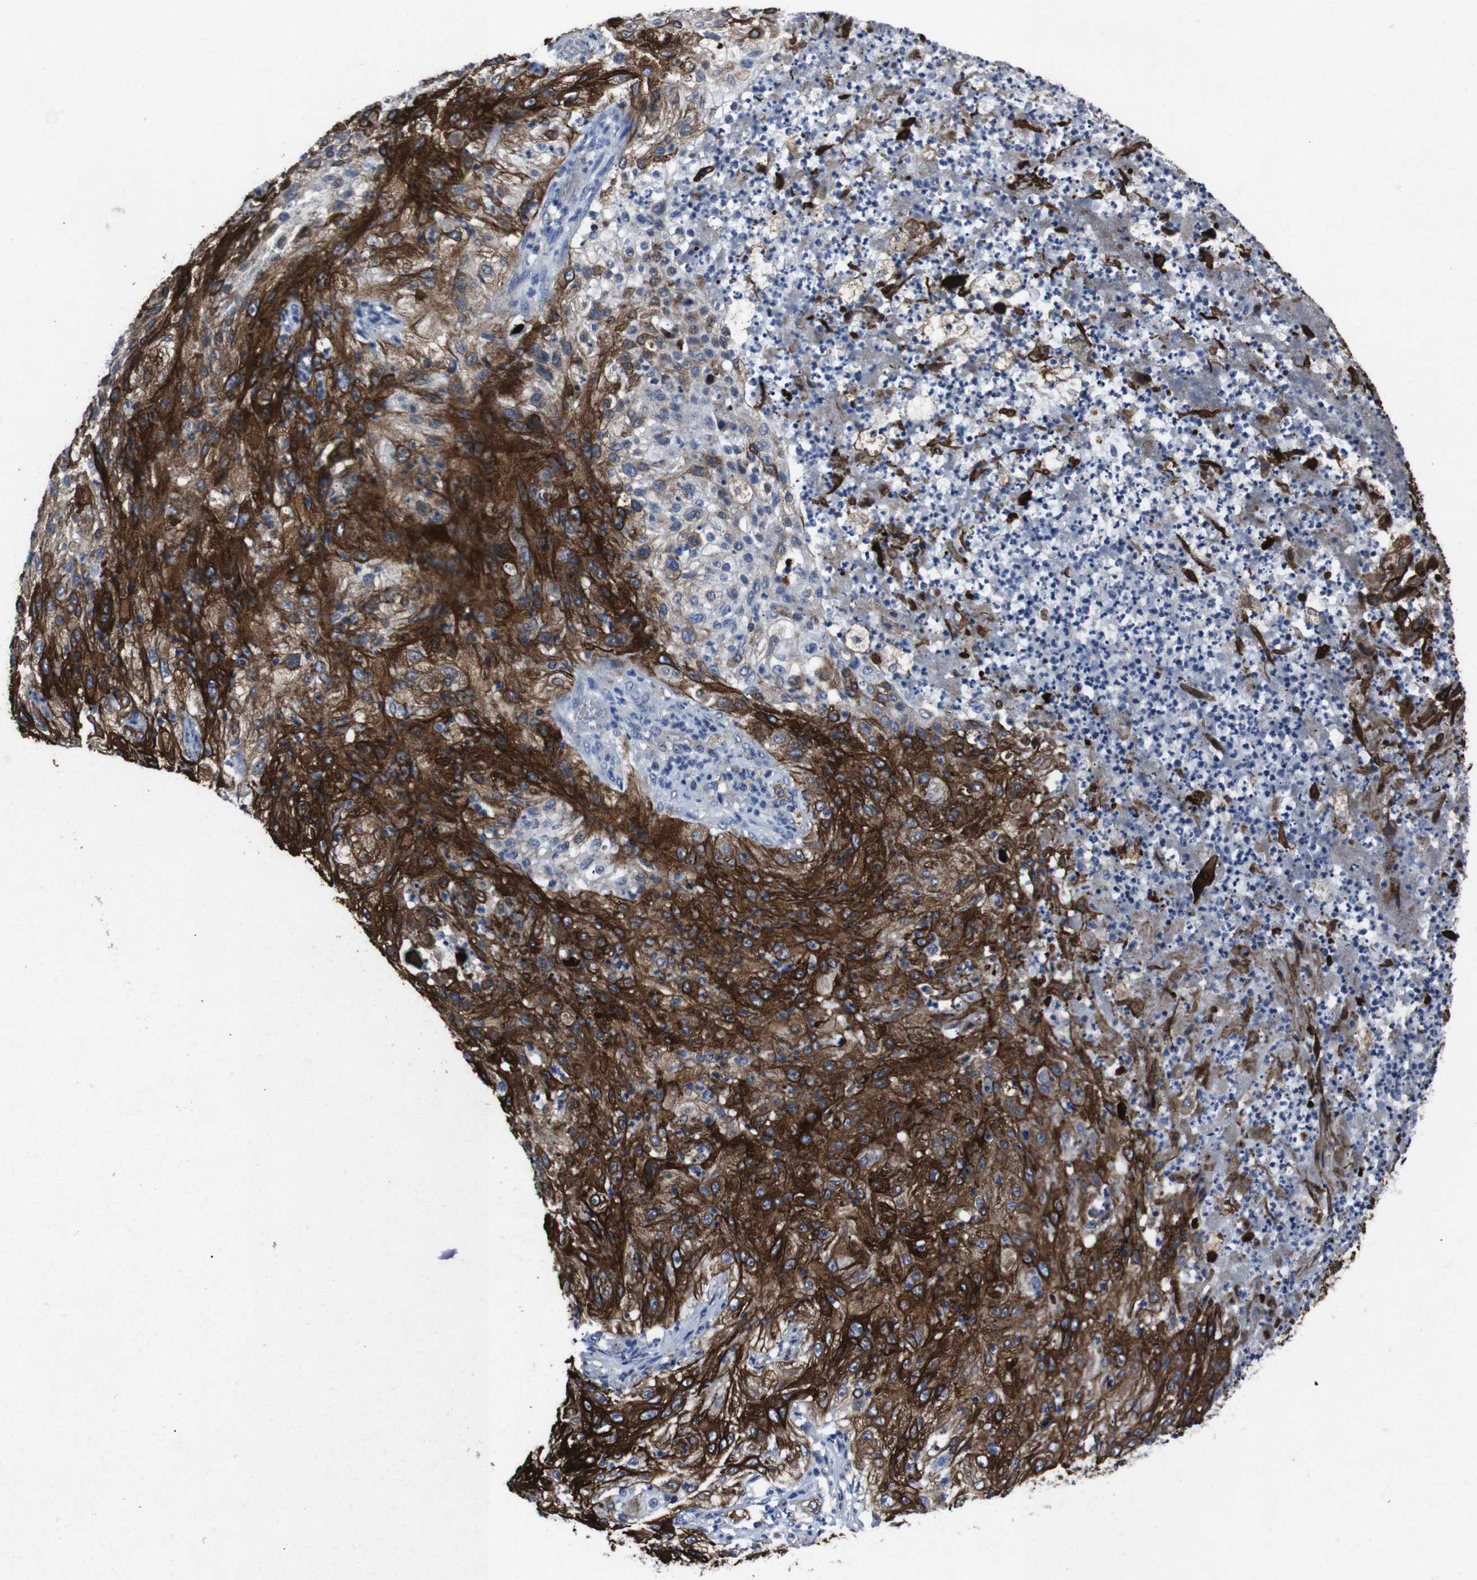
{"staining": {"intensity": "strong", "quantity": ">75%", "location": "cytoplasmic/membranous"}, "tissue": "lung cancer", "cell_type": "Tumor cells", "image_type": "cancer", "snomed": [{"axis": "morphology", "description": "Inflammation, NOS"}, {"axis": "morphology", "description": "Squamous cell carcinoma, NOS"}, {"axis": "topography", "description": "Lymph node"}, {"axis": "topography", "description": "Soft tissue"}, {"axis": "topography", "description": "Lung"}], "caption": "A brown stain highlights strong cytoplasmic/membranous expression of a protein in human lung squamous cell carcinoma tumor cells.", "gene": "STAT4", "patient": {"sex": "male", "age": 66}}